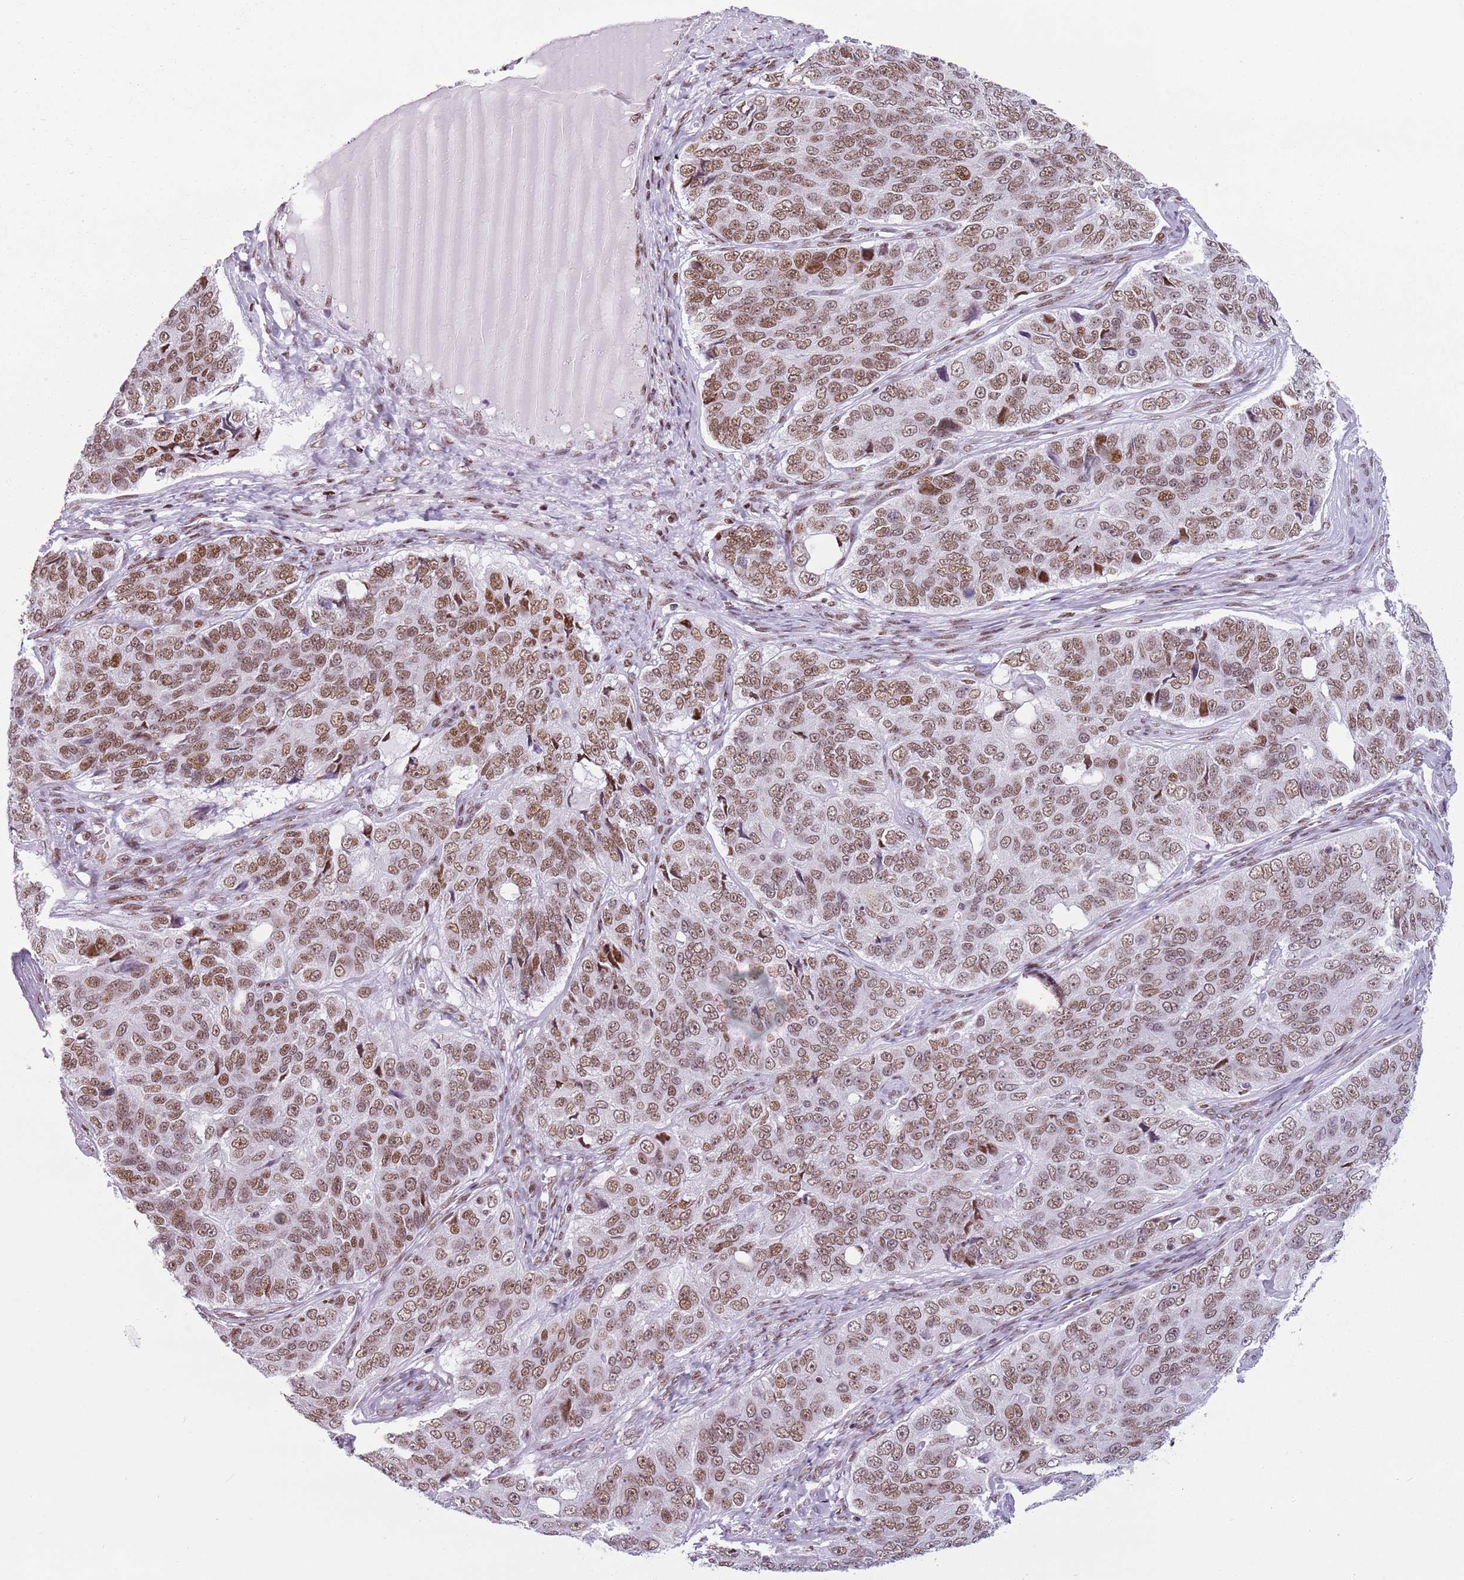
{"staining": {"intensity": "moderate", "quantity": ">75%", "location": "nuclear"}, "tissue": "ovarian cancer", "cell_type": "Tumor cells", "image_type": "cancer", "snomed": [{"axis": "morphology", "description": "Carcinoma, endometroid"}, {"axis": "topography", "description": "Ovary"}], "caption": "Human endometroid carcinoma (ovarian) stained with a protein marker demonstrates moderate staining in tumor cells.", "gene": "FAM104B", "patient": {"sex": "female", "age": 51}}